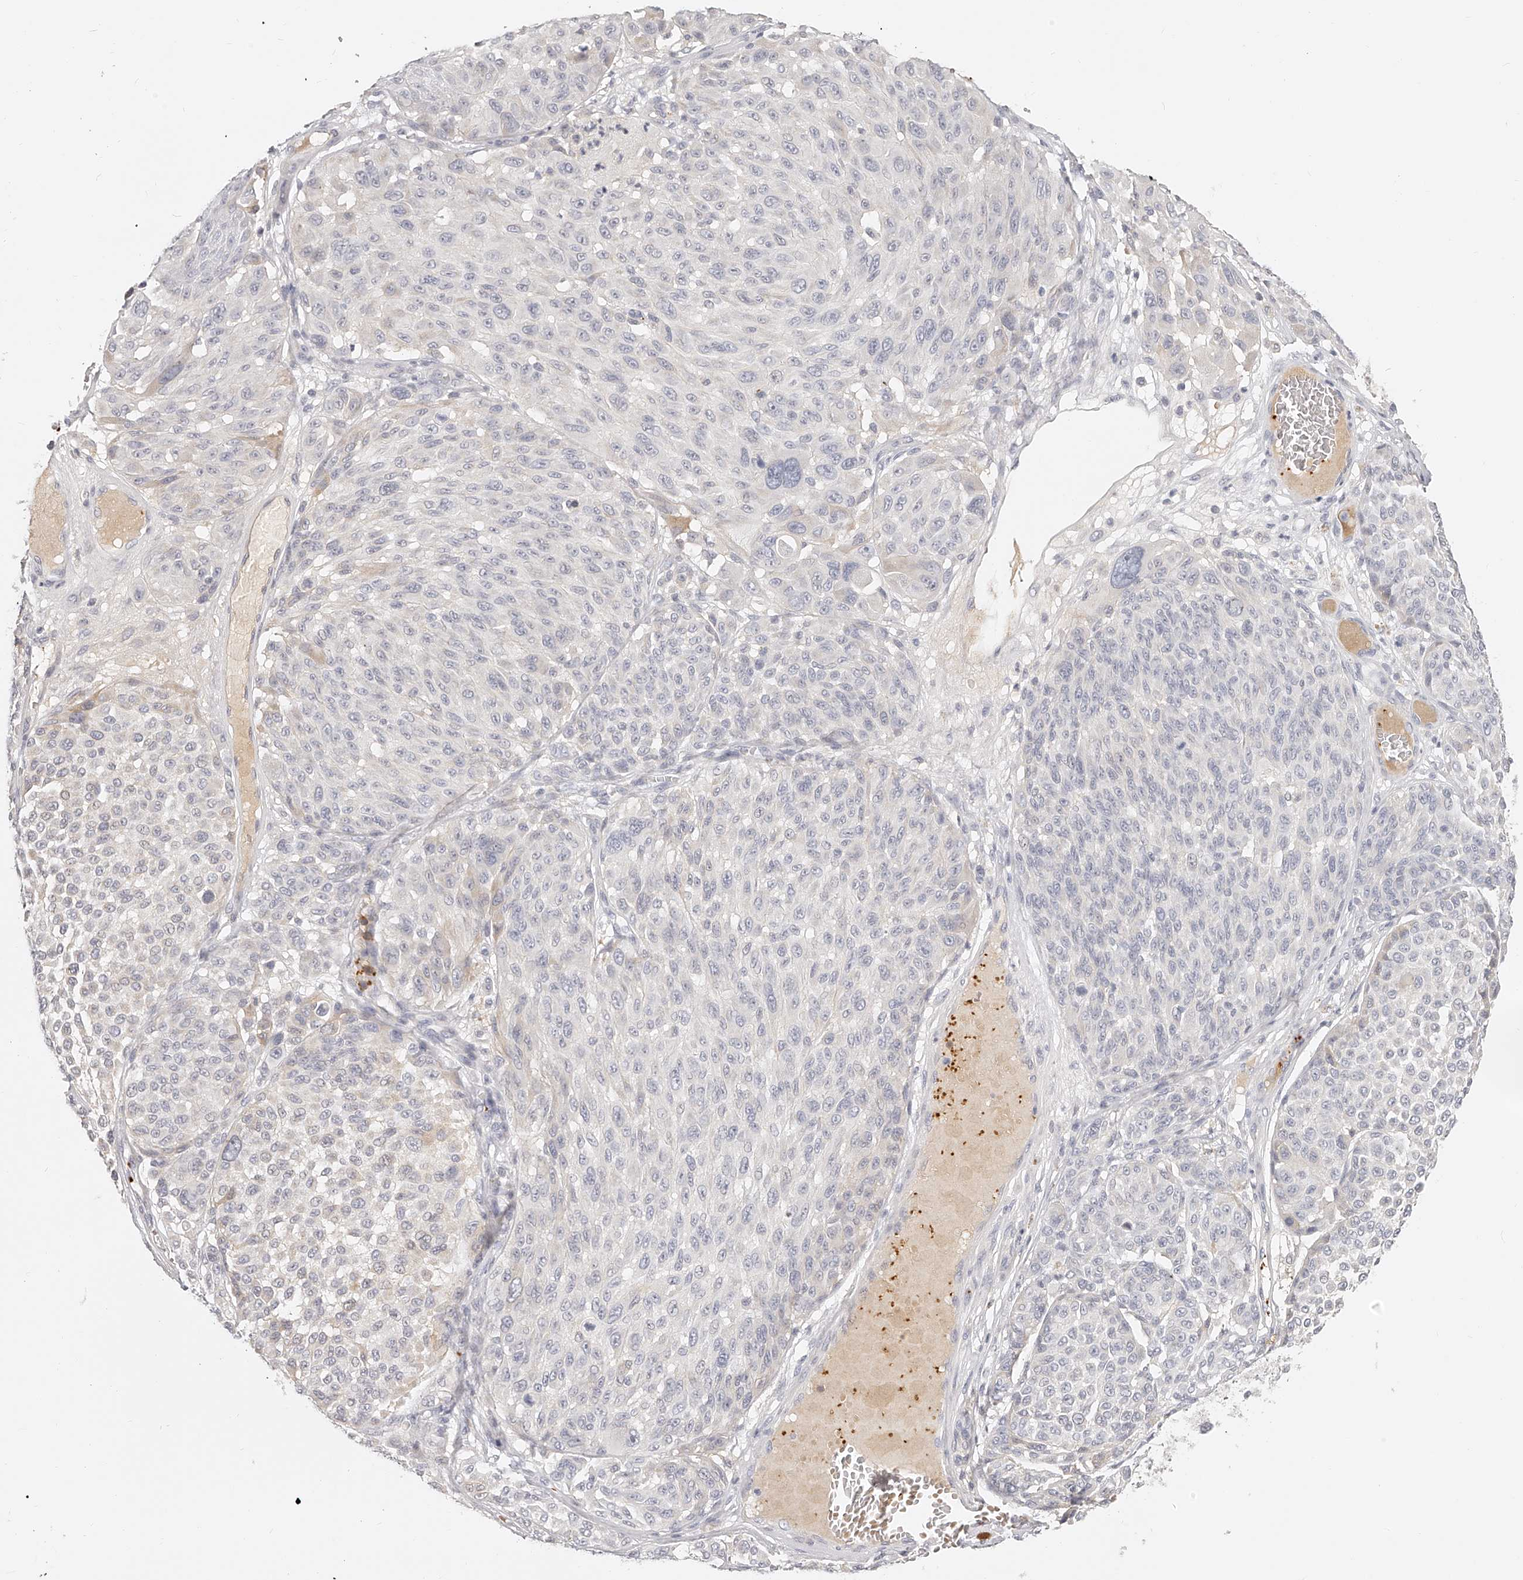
{"staining": {"intensity": "negative", "quantity": "none", "location": "none"}, "tissue": "melanoma", "cell_type": "Tumor cells", "image_type": "cancer", "snomed": [{"axis": "morphology", "description": "Malignant melanoma, NOS"}, {"axis": "topography", "description": "Skin"}], "caption": "This micrograph is of melanoma stained with IHC to label a protein in brown with the nuclei are counter-stained blue. There is no staining in tumor cells.", "gene": "ITGB3", "patient": {"sex": "male", "age": 83}}